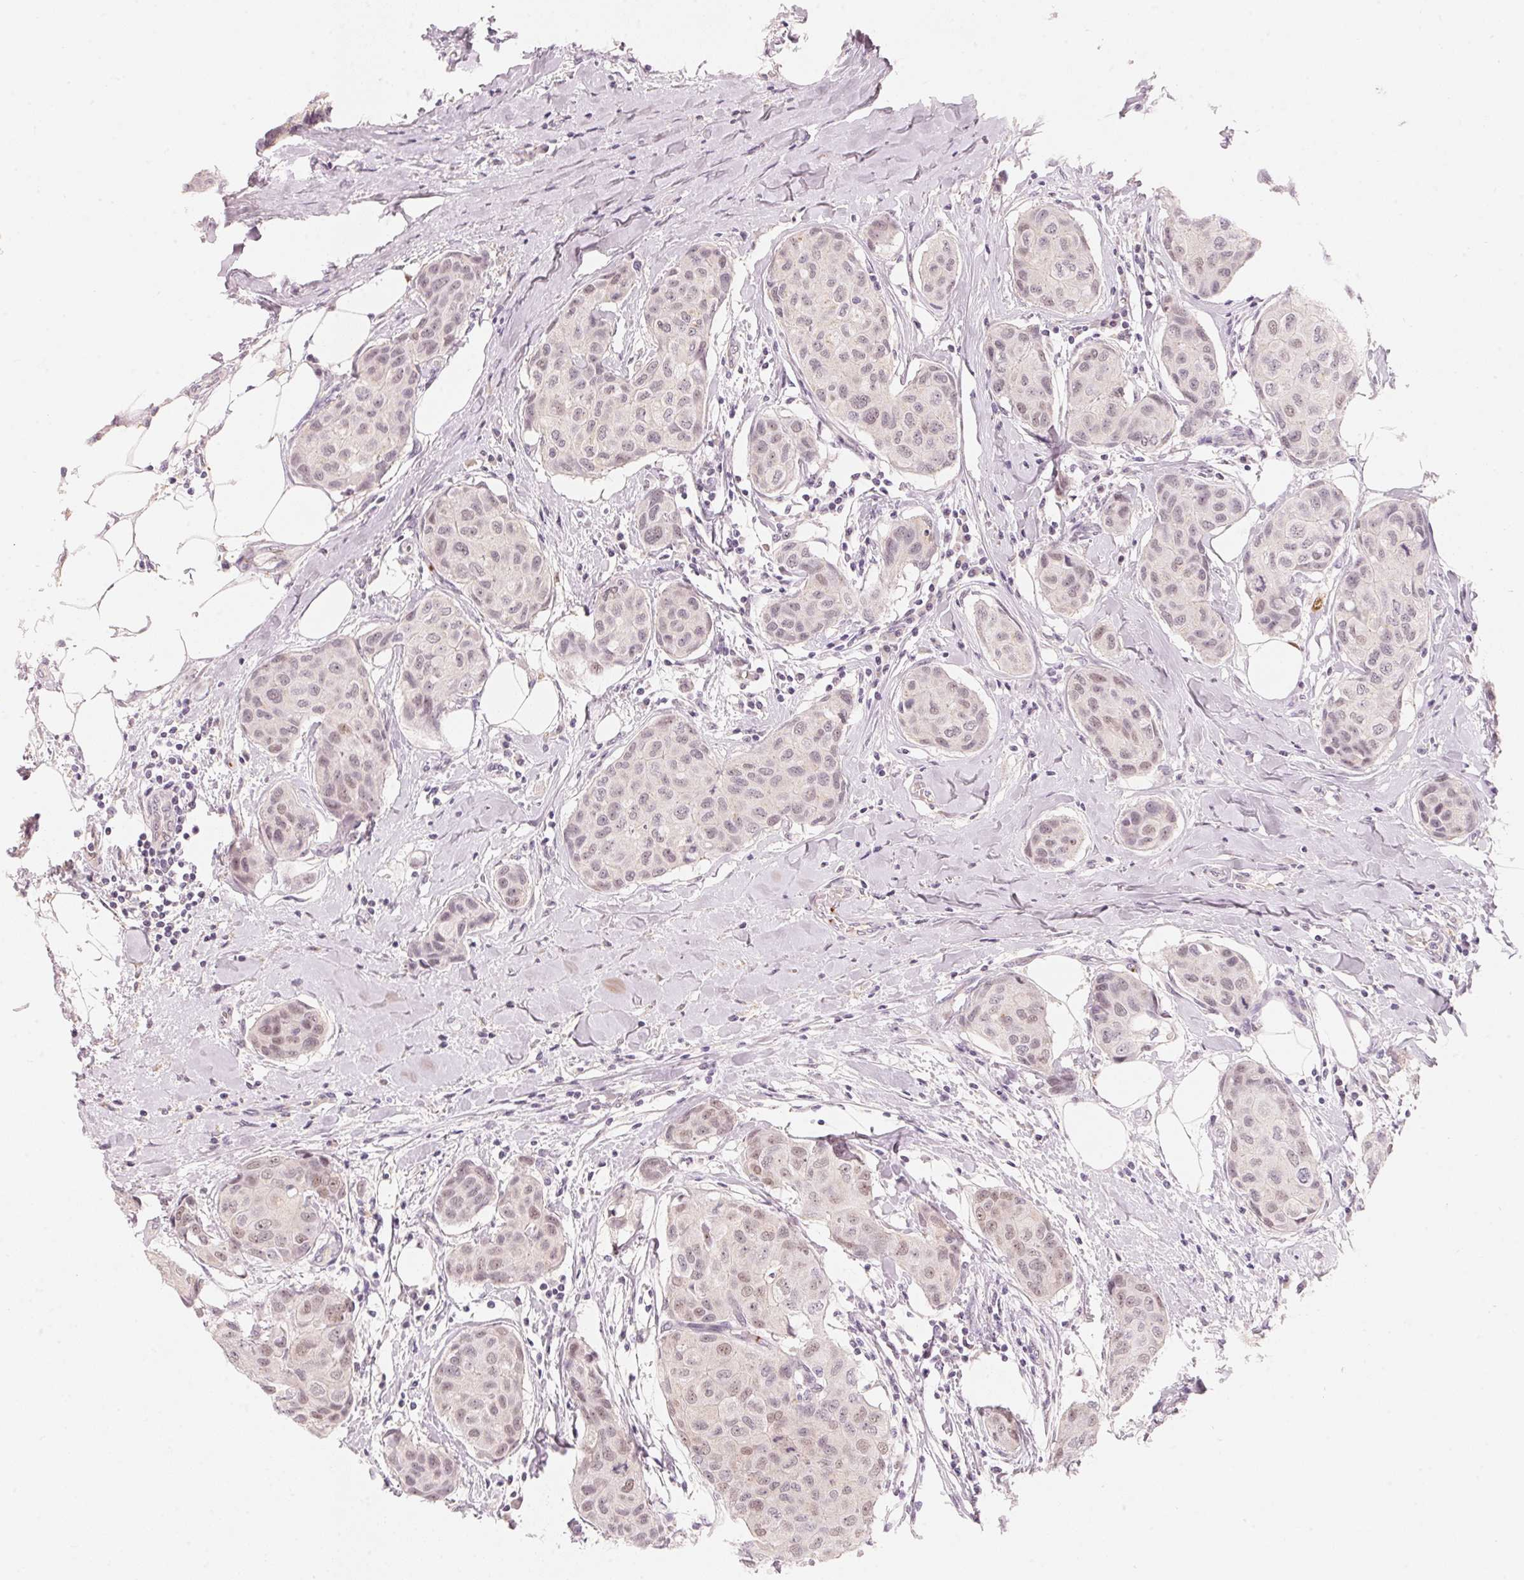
{"staining": {"intensity": "weak", "quantity": "<25%", "location": "nuclear"}, "tissue": "breast cancer", "cell_type": "Tumor cells", "image_type": "cancer", "snomed": [{"axis": "morphology", "description": "Duct carcinoma"}, {"axis": "topography", "description": "Breast"}], "caption": "Intraductal carcinoma (breast) was stained to show a protein in brown. There is no significant expression in tumor cells. Brightfield microscopy of immunohistochemistry stained with DAB (brown) and hematoxylin (blue), captured at high magnification.", "gene": "ARHGAP22", "patient": {"sex": "female", "age": 80}}